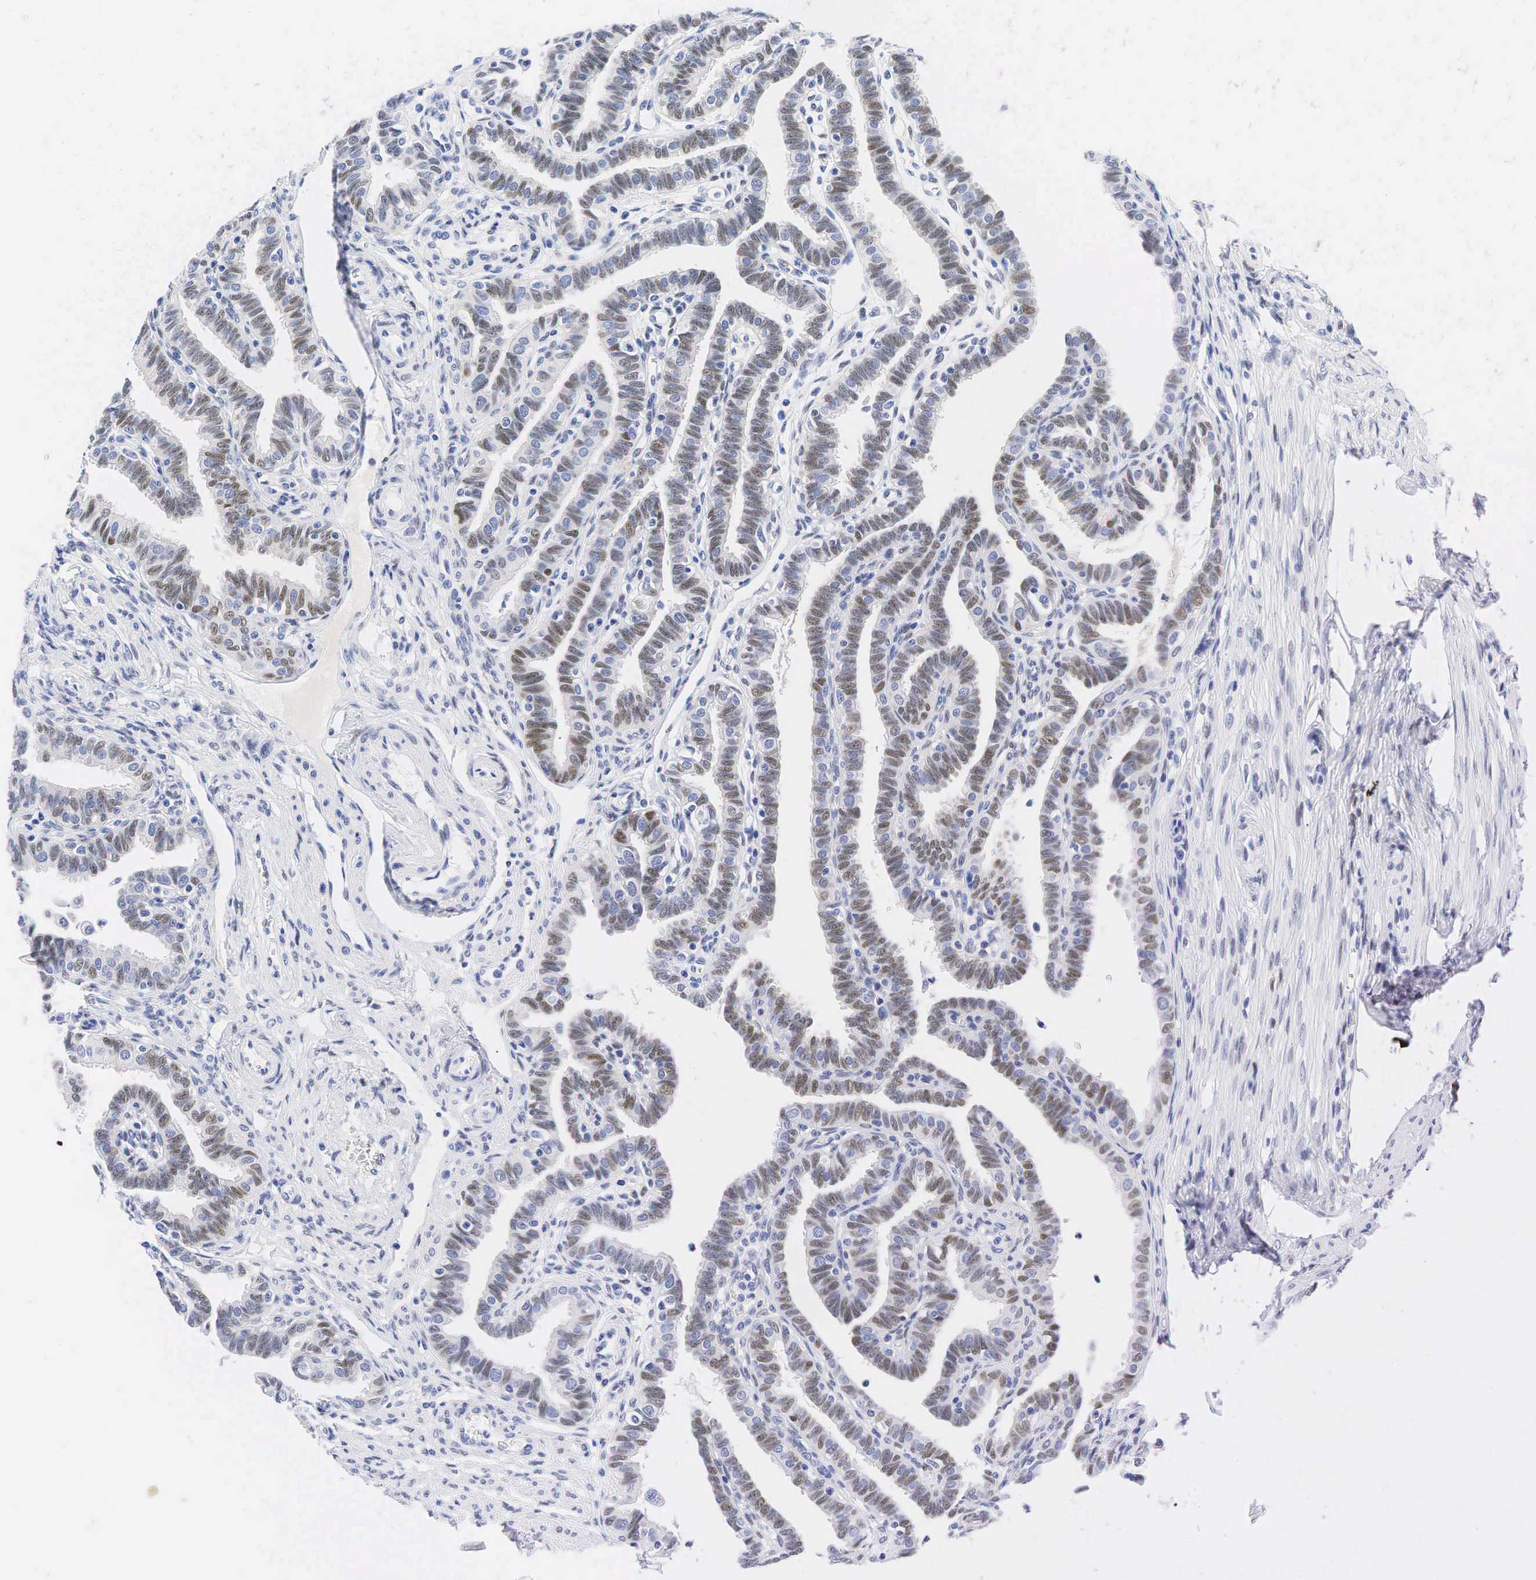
{"staining": {"intensity": "moderate", "quantity": ">75%", "location": "nuclear"}, "tissue": "fallopian tube", "cell_type": "Glandular cells", "image_type": "normal", "snomed": [{"axis": "morphology", "description": "Normal tissue, NOS"}, {"axis": "topography", "description": "Fallopian tube"}], "caption": "Immunohistochemical staining of normal fallopian tube shows medium levels of moderate nuclear expression in about >75% of glandular cells.", "gene": "AR", "patient": {"sex": "female", "age": 41}}